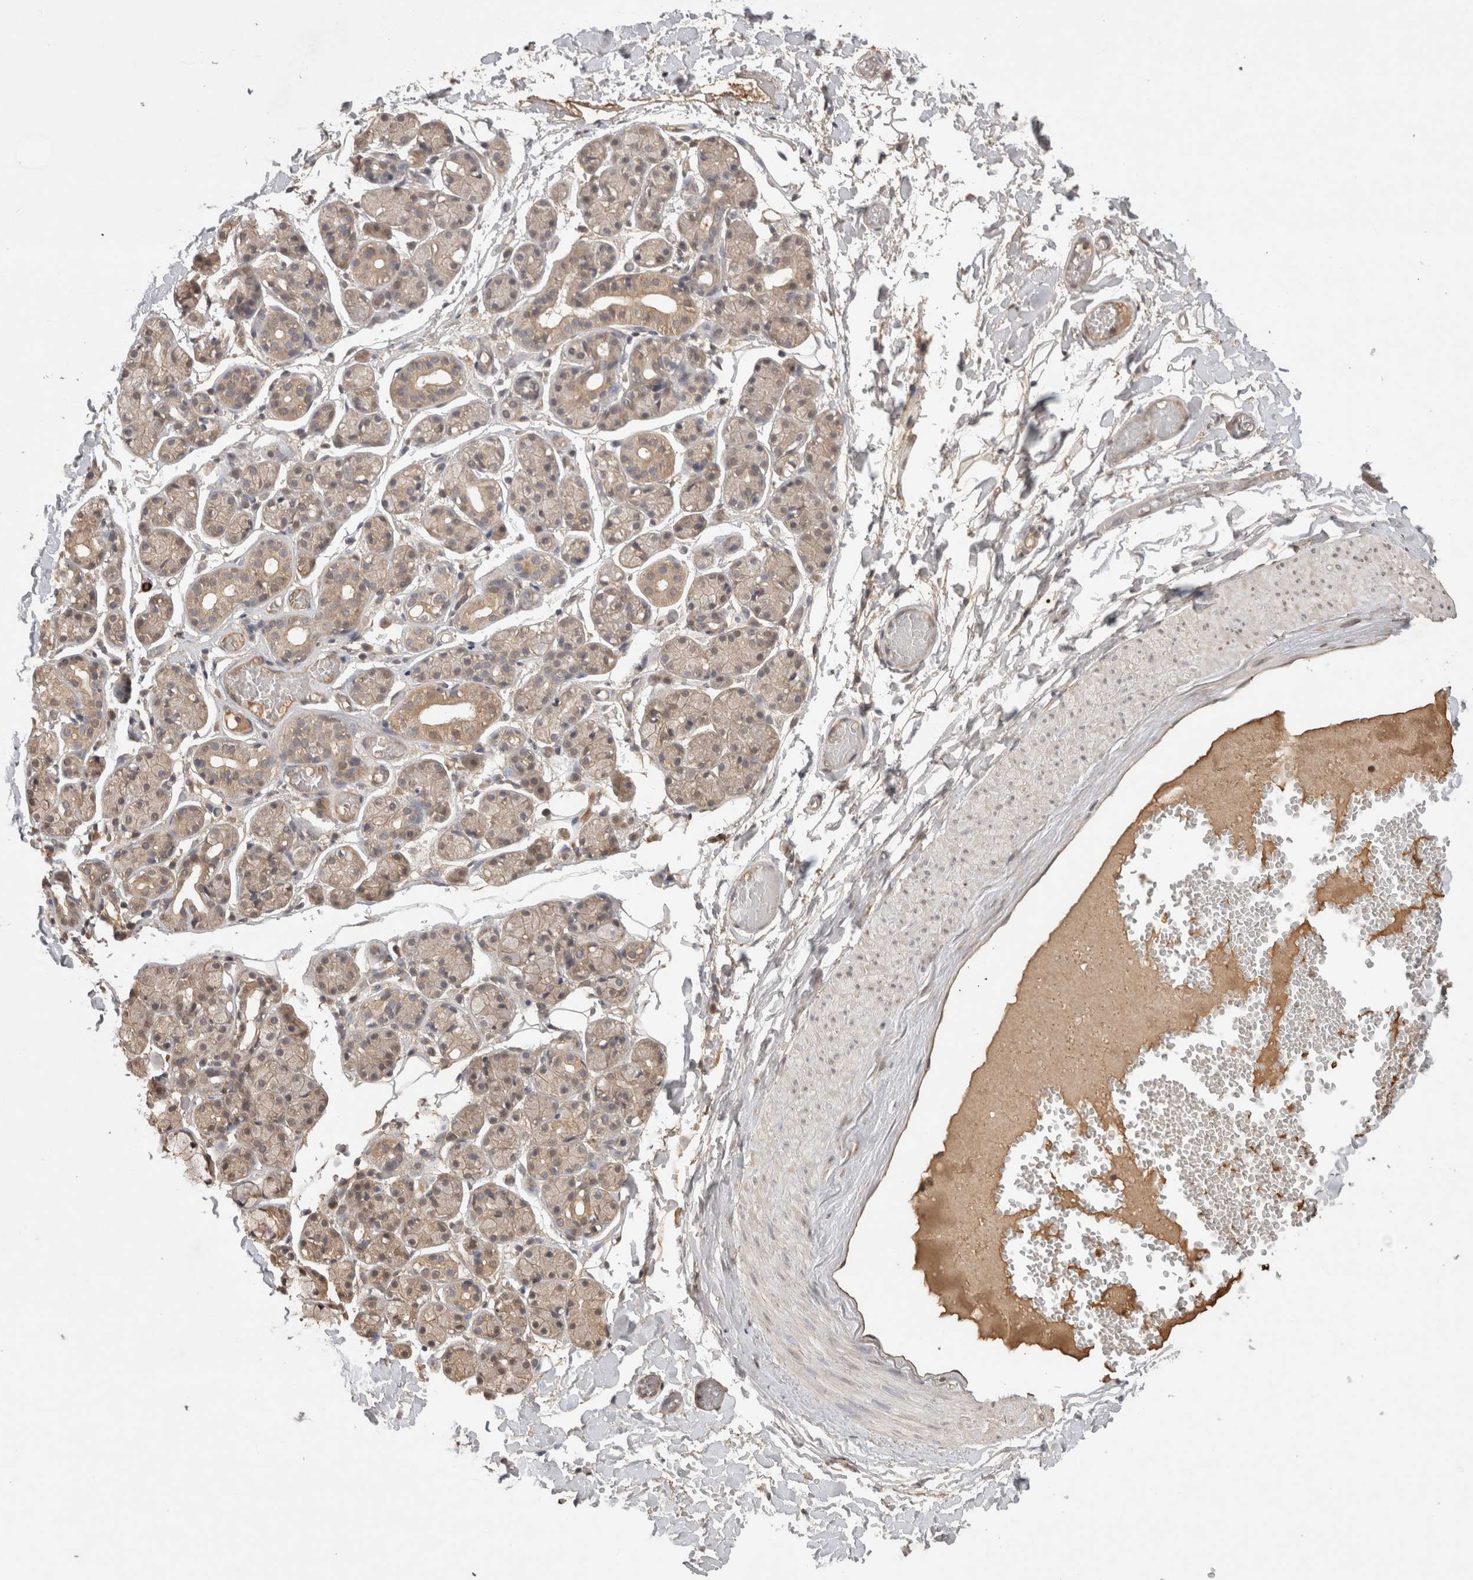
{"staining": {"intensity": "weak", "quantity": ">75%", "location": "cytoplasmic/membranous"}, "tissue": "salivary gland", "cell_type": "Glandular cells", "image_type": "normal", "snomed": [{"axis": "morphology", "description": "Normal tissue, NOS"}, {"axis": "topography", "description": "Salivary gland"}], "caption": "IHC (DAB) staining of unremarkable human salivary gland demonstrates weak cytoplasmic/membranous protein positivity in approximately >75% of glandular cells.", "gene": "PRMT3", "patient": {"sex": "male", "age": 63}}